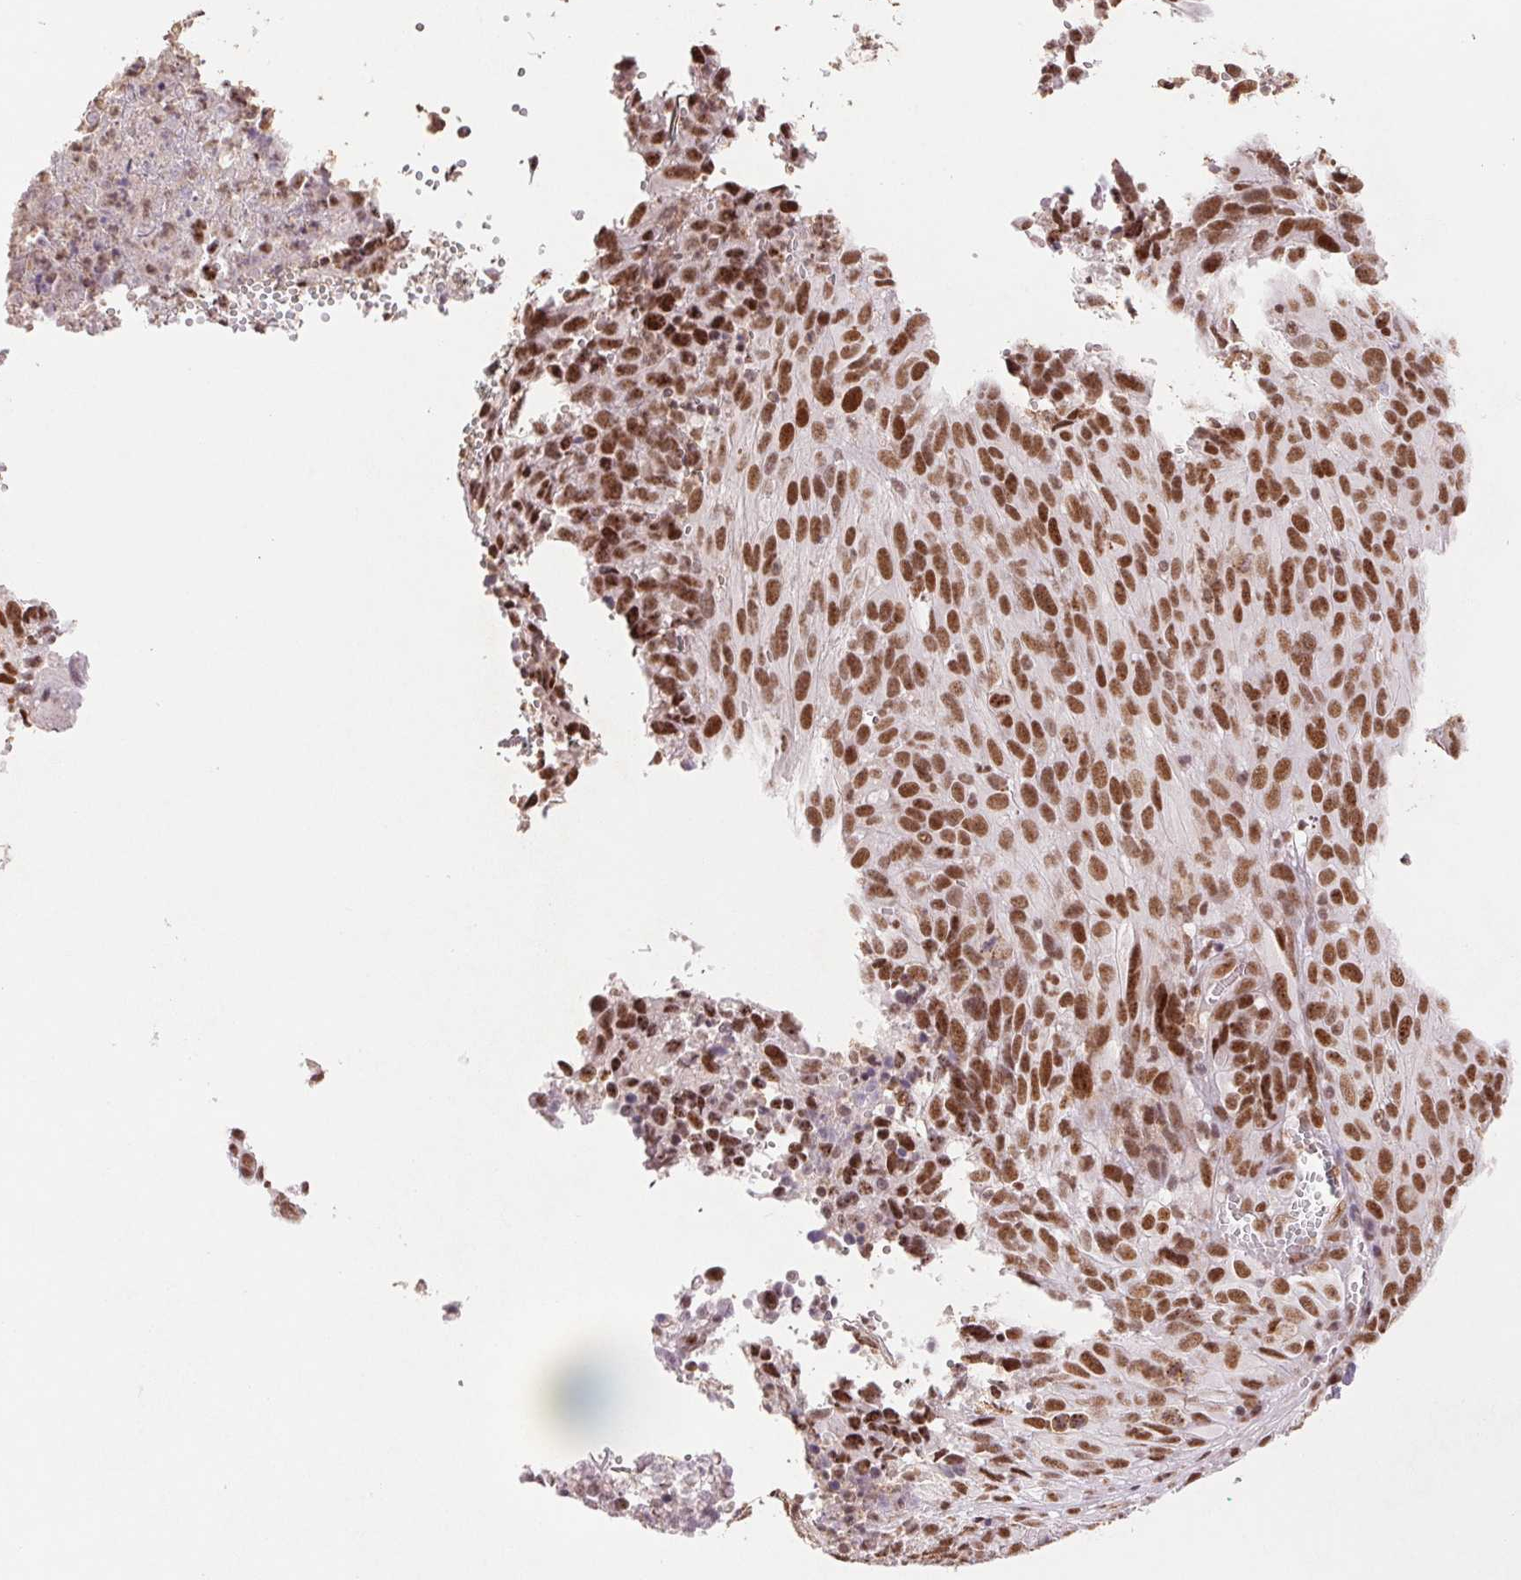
{"staining": {"intensity": "strong", "quantity": ">75%", "location": "nuclear"}, "tissue": "melanoma", "cell_type": "Tumor cells", "image_type": "cancer", "snomed": [{"axis": "morphology", "description": "Malignant melanoma, NOS"}, {"axis": "topography", "description": "Skin"}], "caption": "Melanoma tissue exhibits strong nuclear positivity in approximately >75% of tumor cells, visualized by immunohistochemistry.", "gene": "SREK1", "patient": {"sex": "male", "age": 51}}